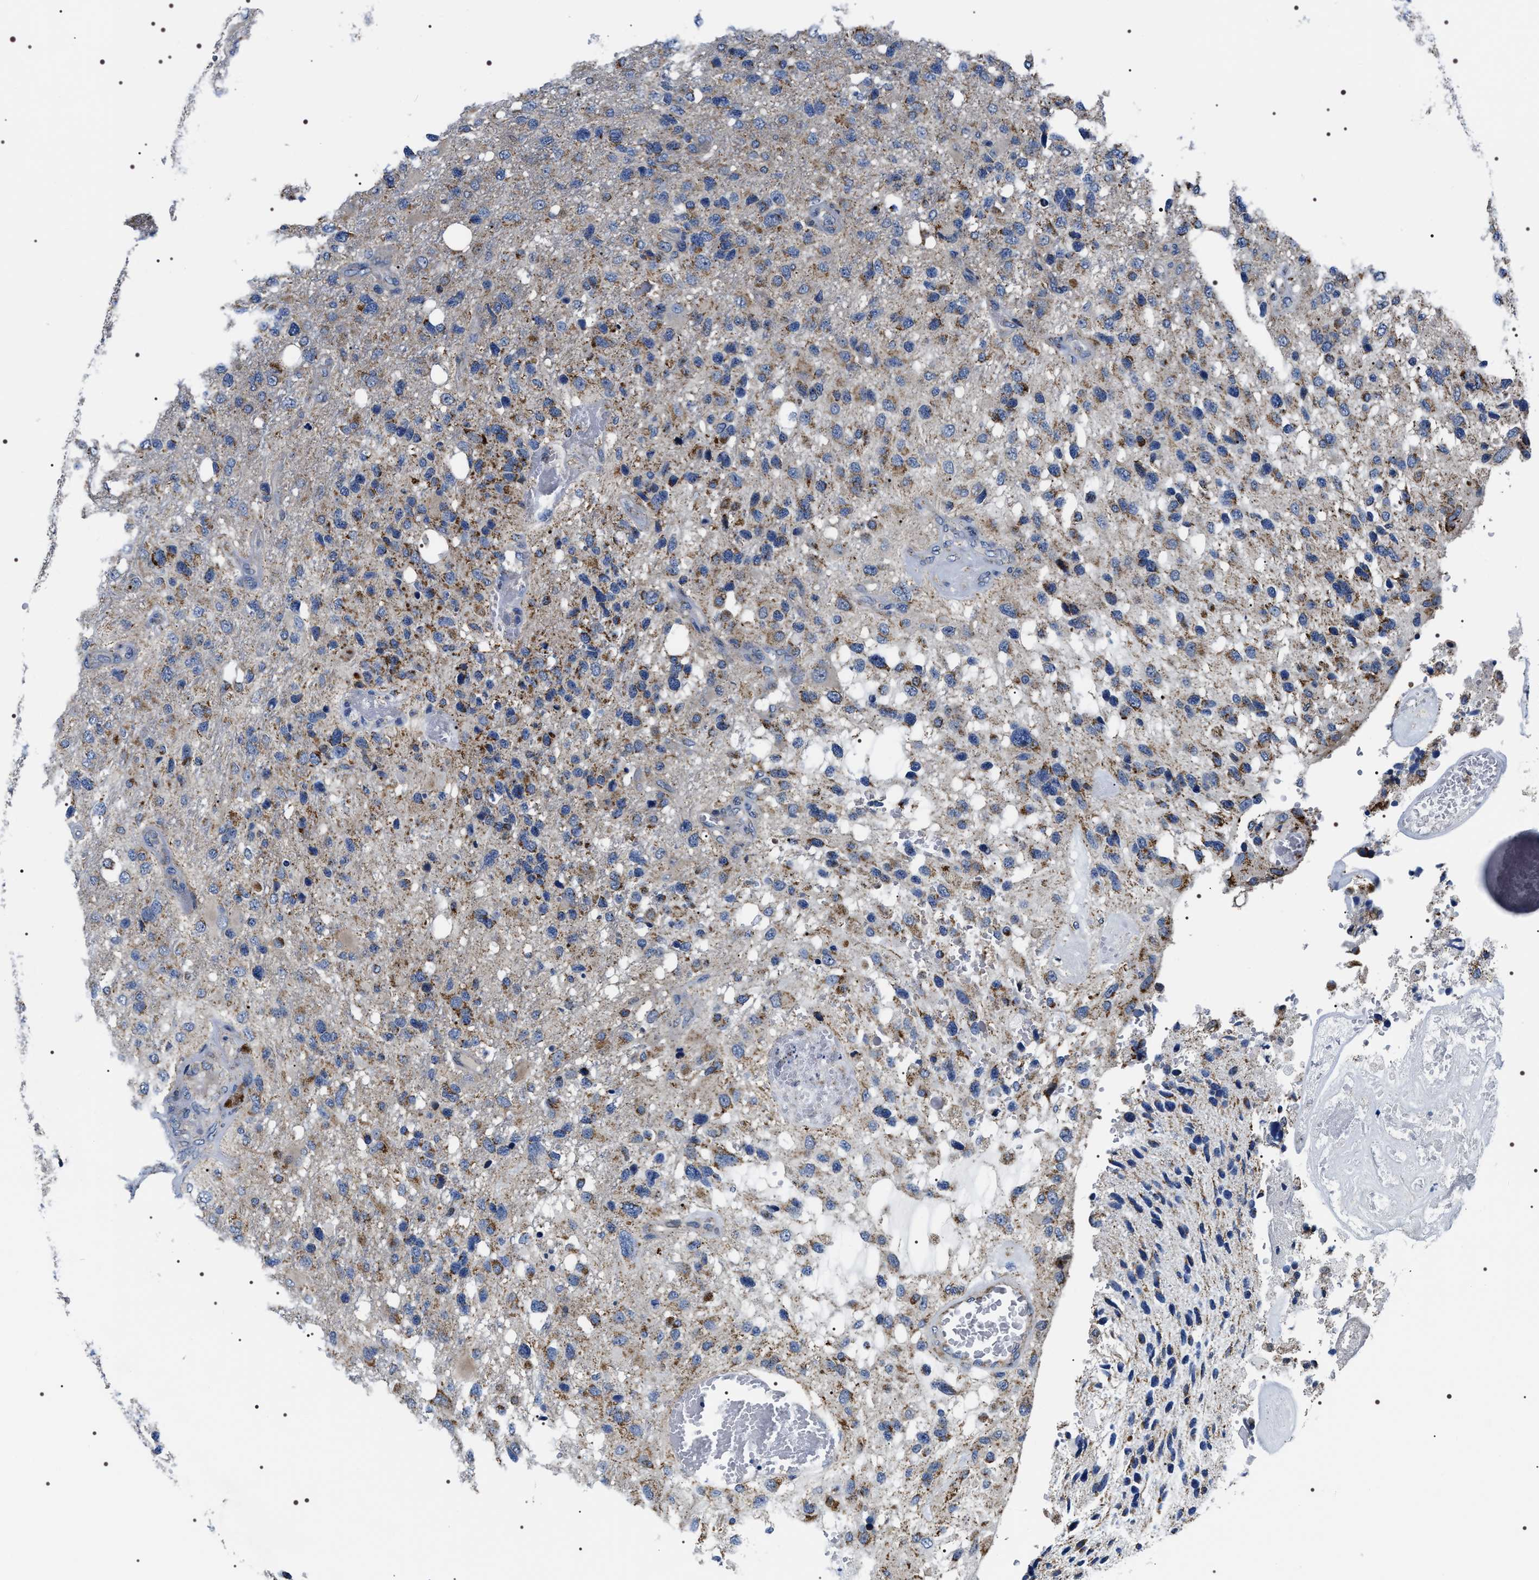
{"staining": {"intensity": "moderate", "quantity": "<25%", "location": "cytoplasmic/membranous"}, "tissue": "glioma", "cell_type": "Tumor cells", "image_type": "cancer", "snomed": [{"axis": "morphology", "description": "Glioma, malignant, High grade"}, {"axis": "topography", "description": "Brain"}], "caption": "An immunohistochemistry micrograph of tumor tissue is shown. Protein staining in brown shows moderate cytoplasmic/membranous positivity in malignant glioma (high-grade) within tumor cells.", "gene": "NTMT1", "patient": {"sex": "female", "age": 58}}